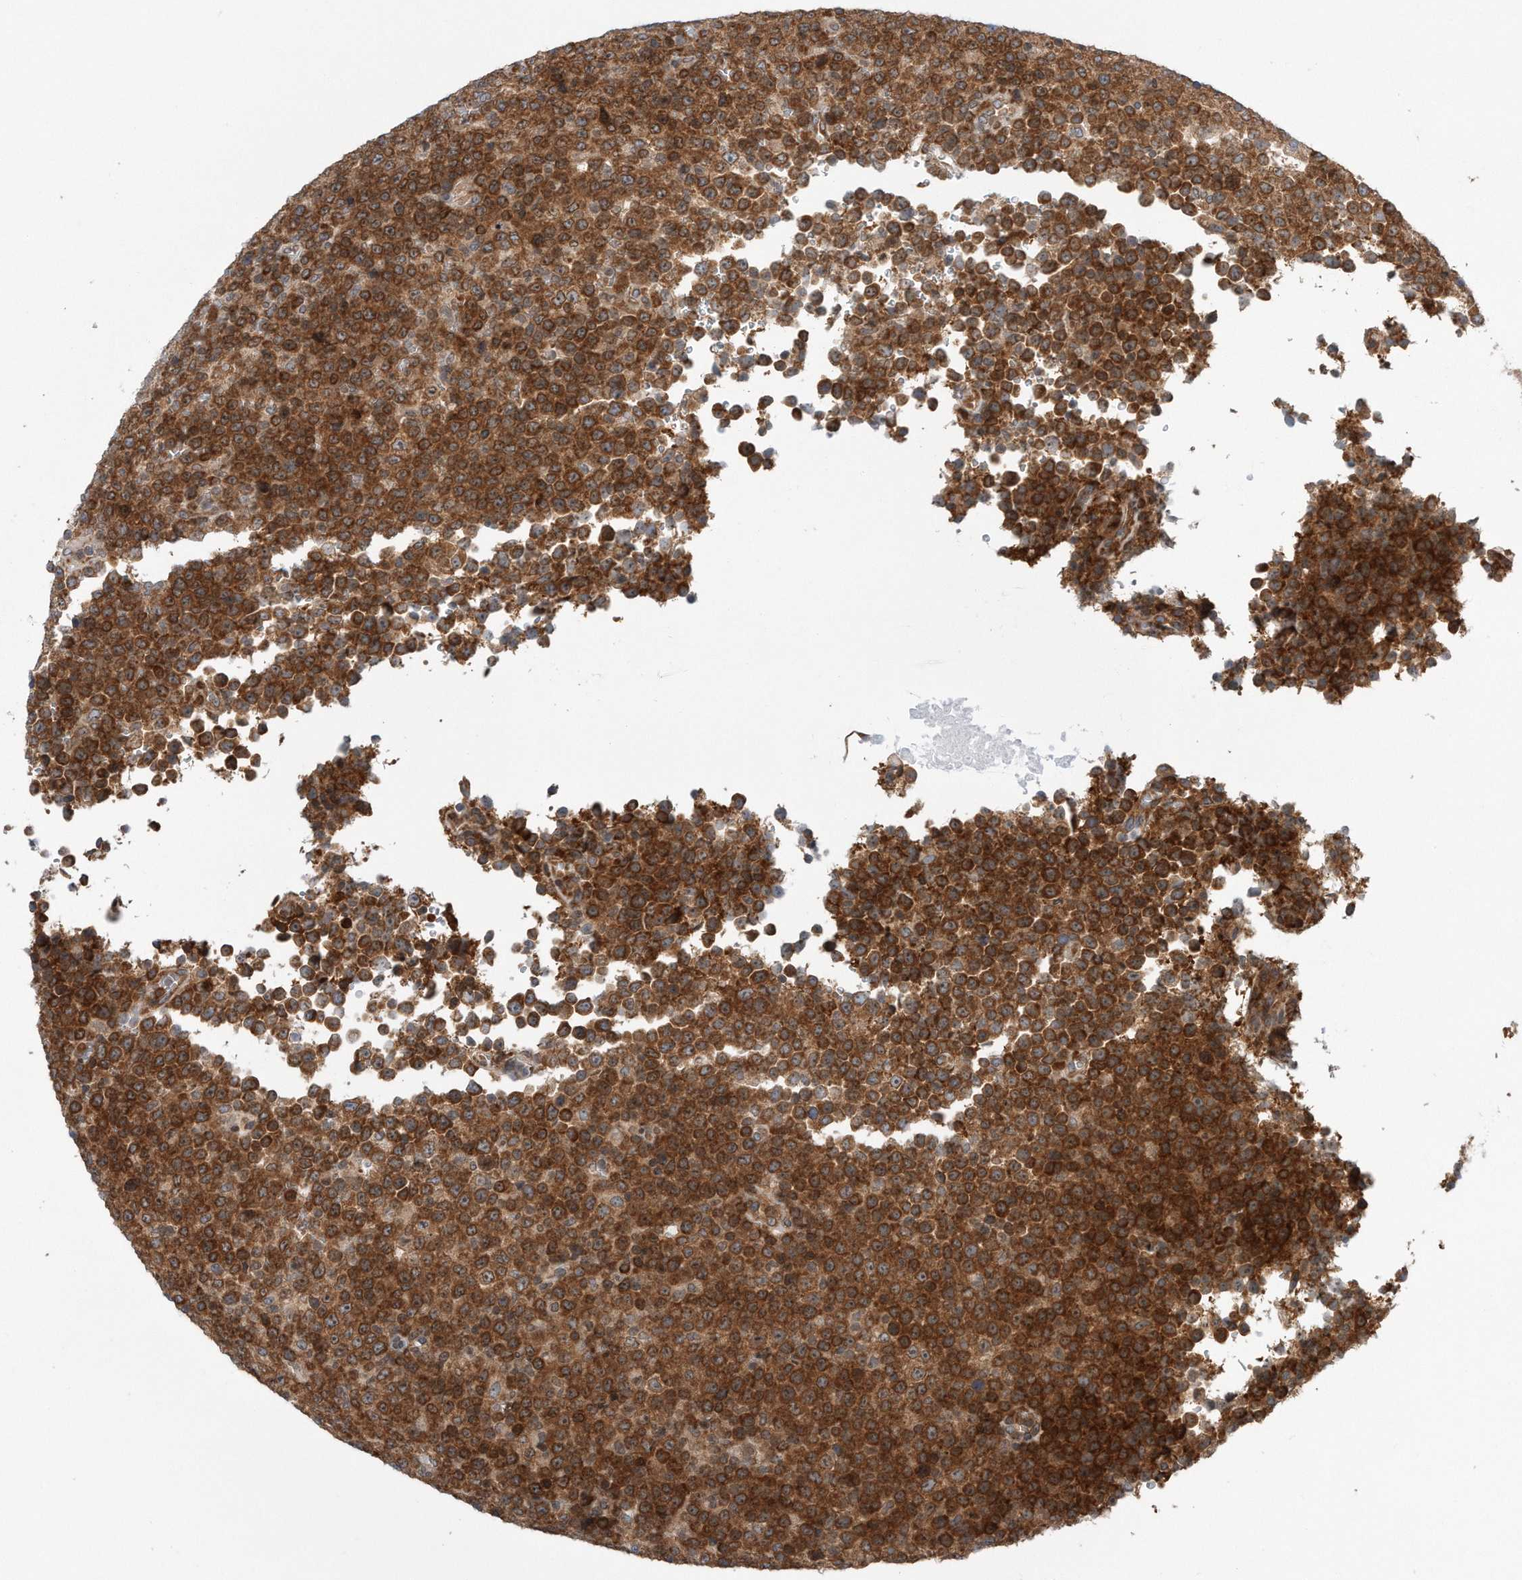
{"staining": {"intensity": "strong", "quantity": ">75%", "location": "cytoplasmic/membranous"}, "tissue": "lymphoma", "cell_type": "Tumor cells", "image_type": "cancer", "snomed": [{"axis": "morphology", "description": "Malignant lymphoma, non-Hodgkin's type, High grade"}, {"axis": "topography", "description": "Lymph node"}], "caption": "Brown immunohistochemical staining in lymphoma demonstrates strong cytoplasmic/membranous staining in approximately >75% of tumor cells.", "gene": "RPL26L1", "patient": {"sex": "male", "age": 13}}